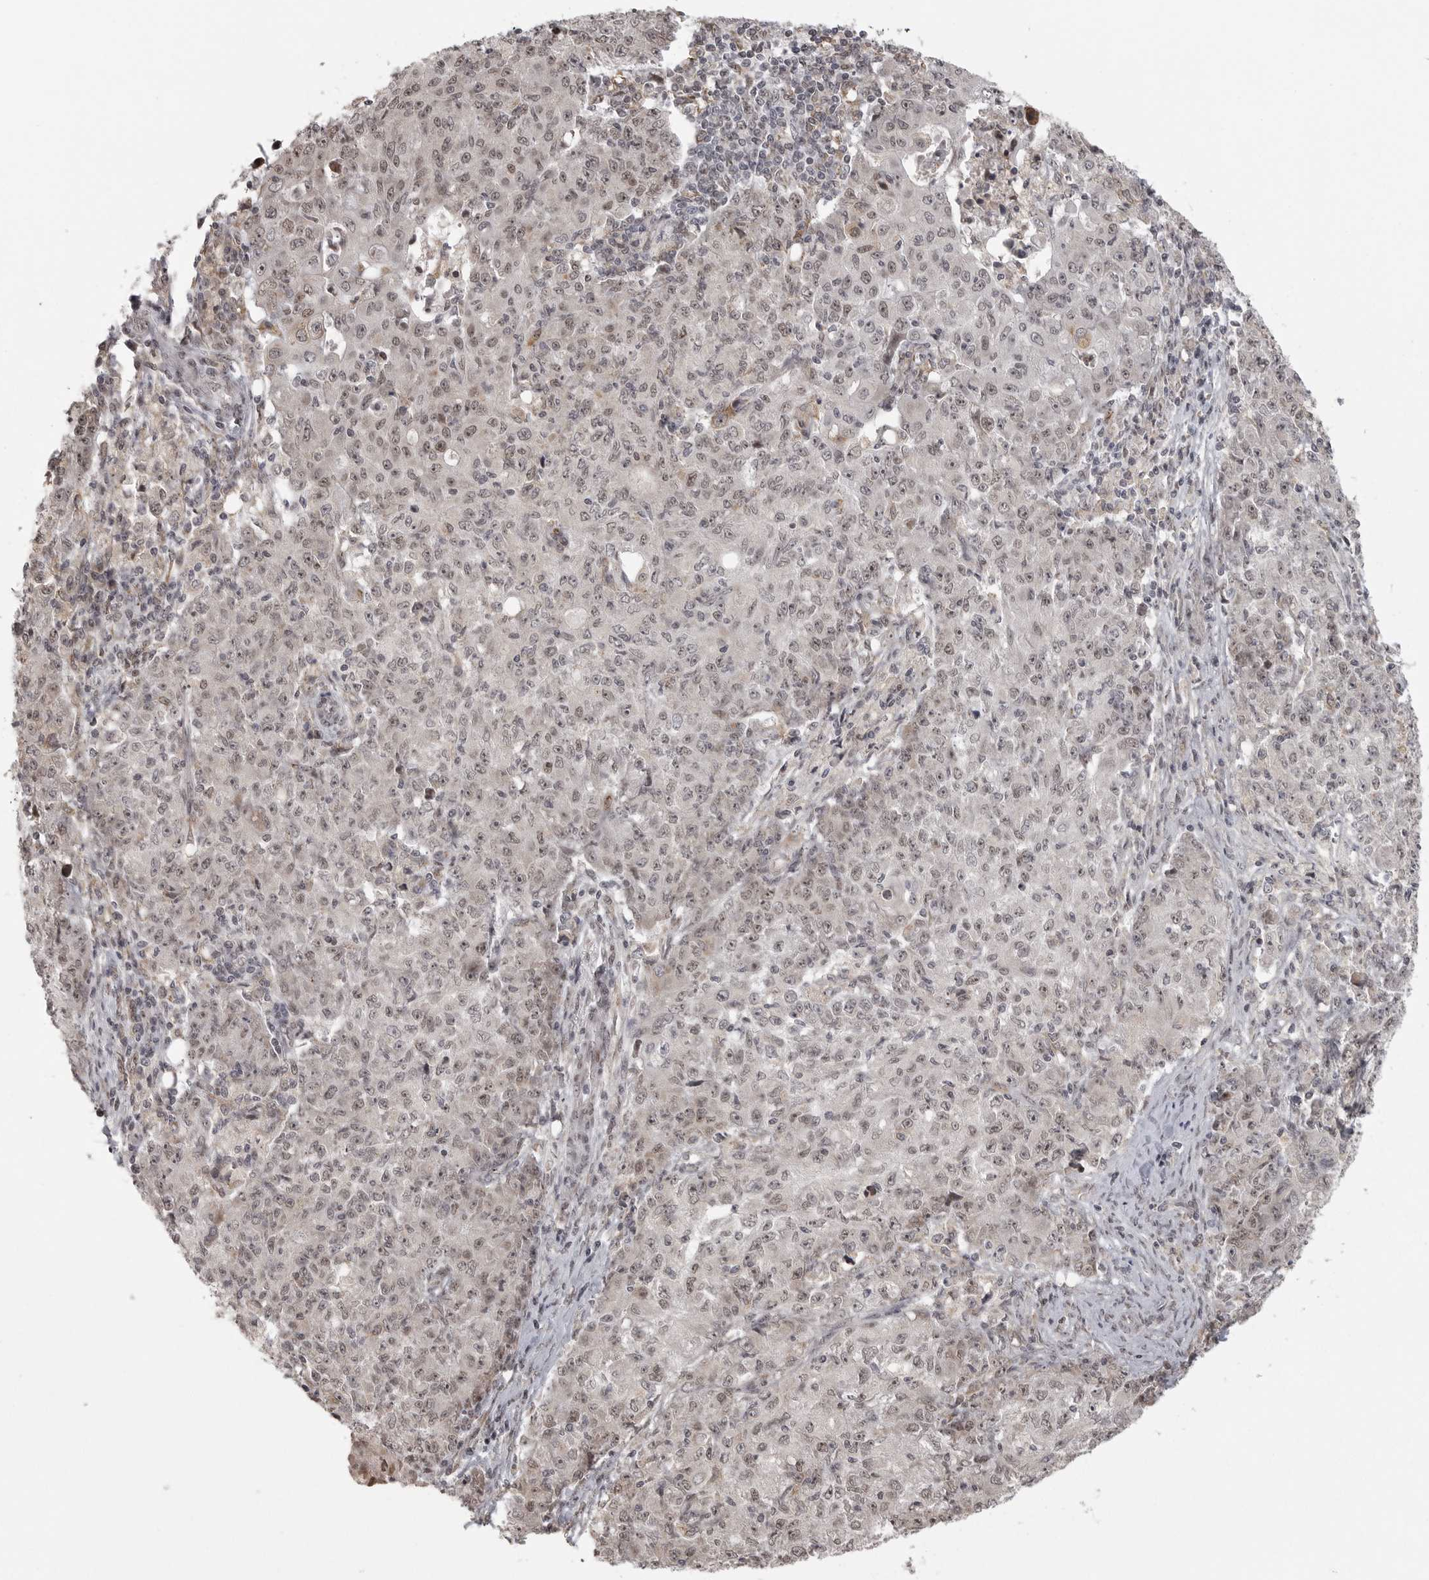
{"staining": {"intensity": "weak", "quantity": ">75%", "location": "nuclear"}, "tissue": "ovarian cancer", "cell_type": "Tumor cells", "image_type": "cancer", "snomed": [{"axis": "morphology", "description": "Carcinoma, endometroid"}, {"axis": "topography", "description": "Ovary"}], "caption": "Brown immunohistochemical staining in human ovarian endometroid carcinoma reveals weak nuclear staining in approximately >75% of tumor cells.", "gene": "ISG20L2", "patient": {"sex": "female", "age": 42}}